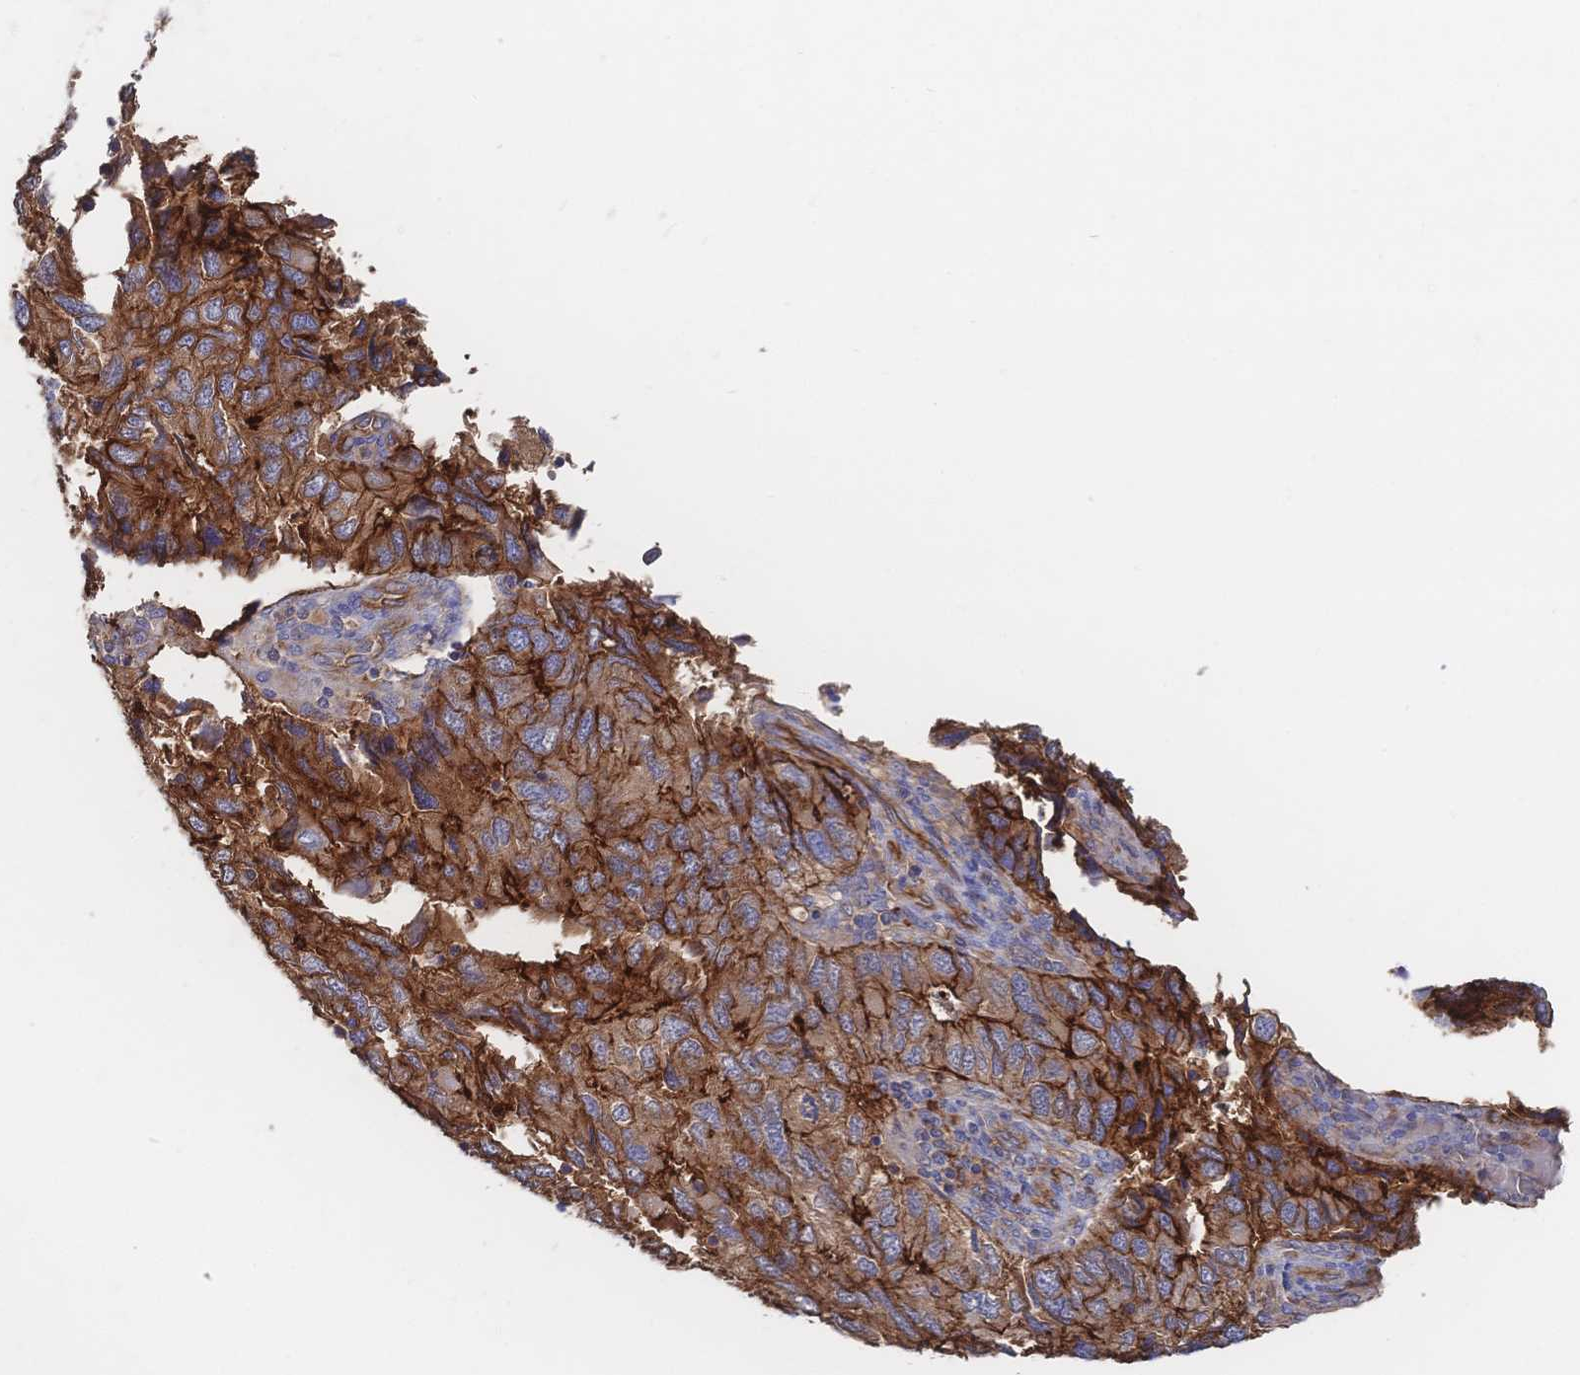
{"staining": {"intensity": "strong", "quantity": ">75%", "location": "cytoplasmic/membranous"}, "tissue": "endometrial cancer", "cell_type": "Tumor cells", "image_type": "cancer", "snomed": [{"axis": "morphology", "description": "Carcinoma, NOS"}, {"axis": "topography", "description": "Uterus"}], "caption": "An image showing strong cytoplasmic/membranous staining in approximately >75% of tumor cells in endometrial cancer, as visualized by brown immunohistochemical staining.", "gene": "F11R", "patient": {"sex": "female", "age": 76}}